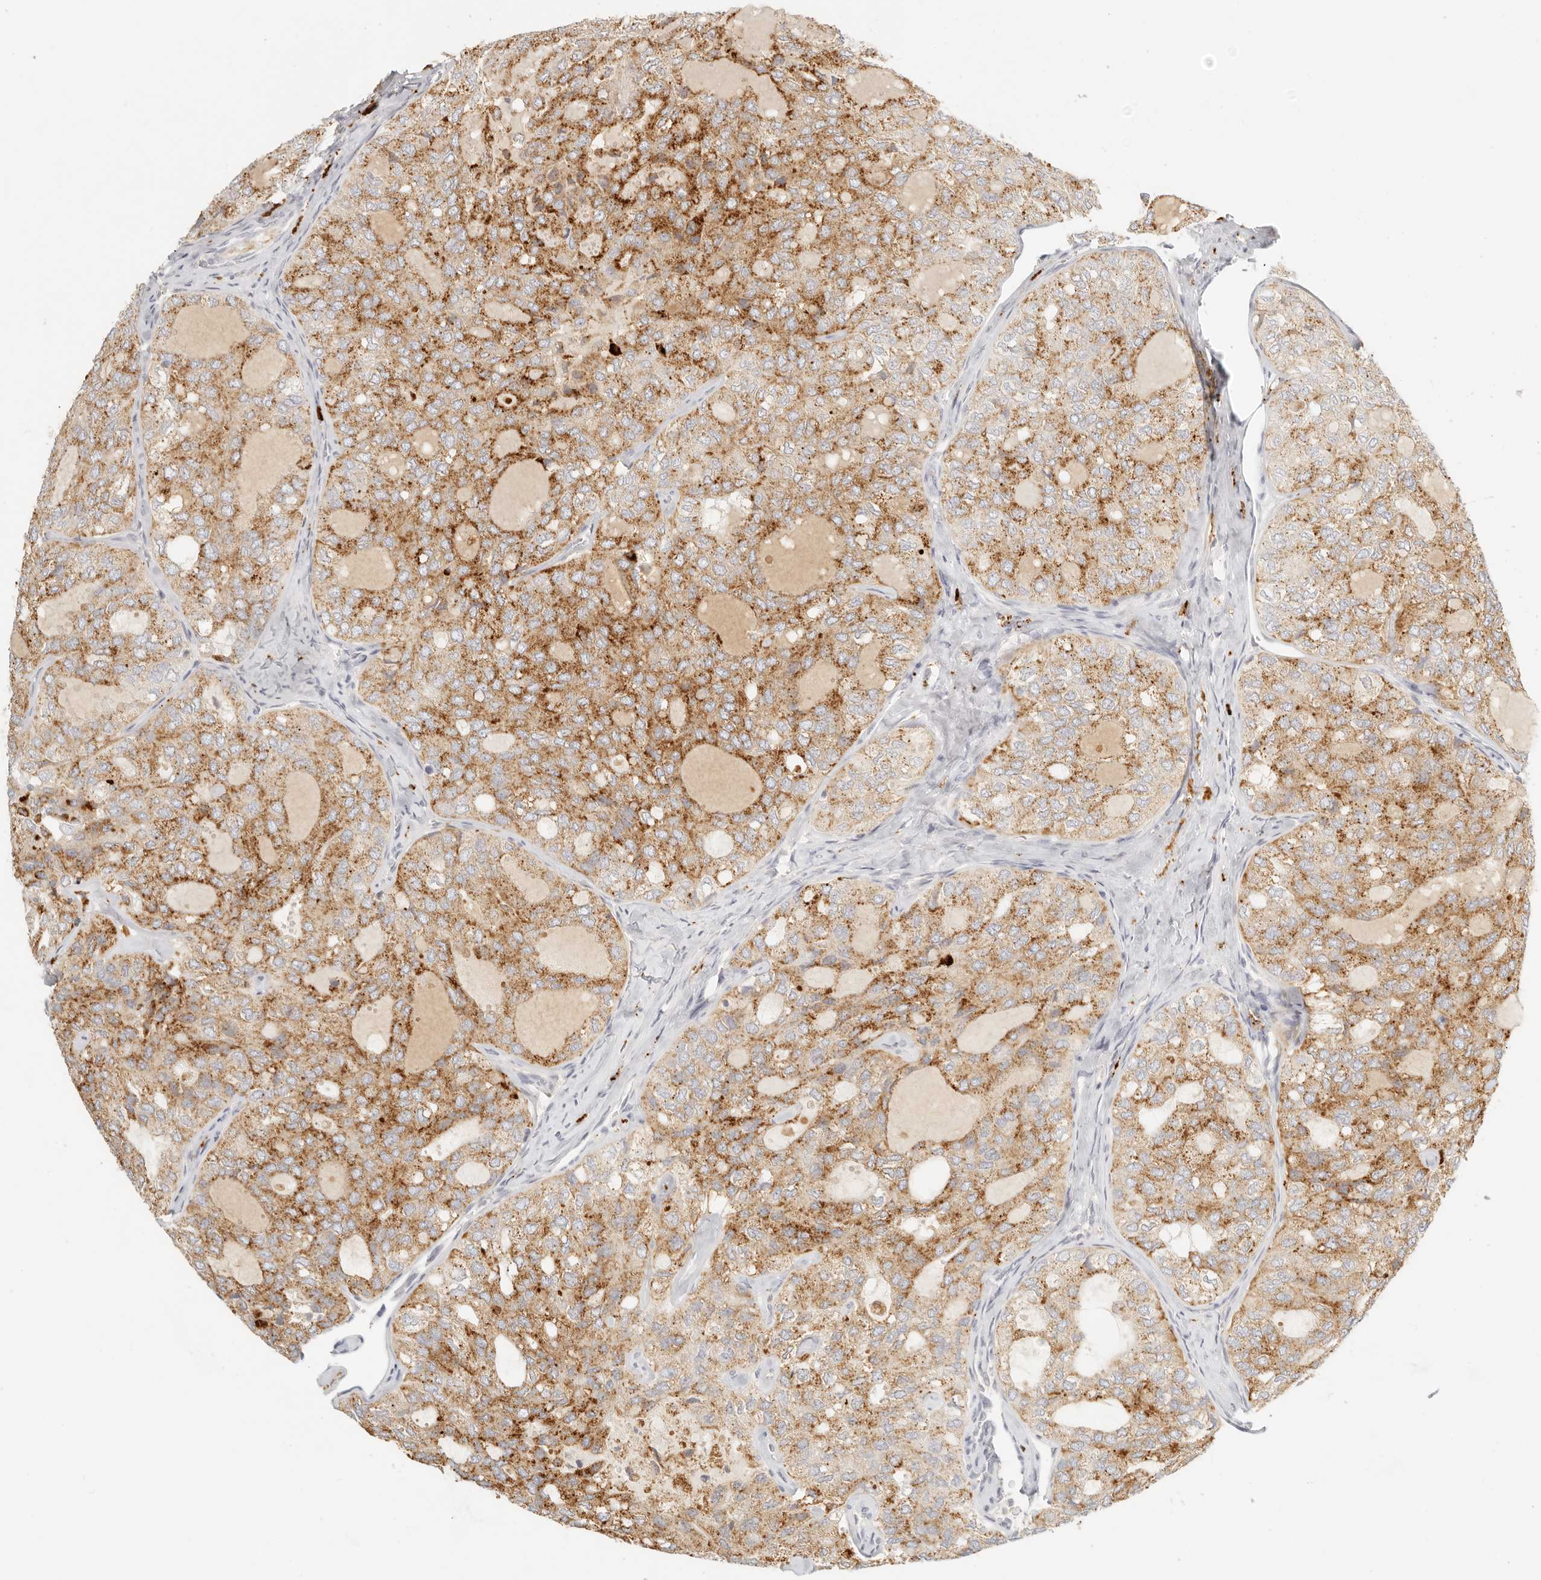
{"staining": {"intensity": "moderate", "quantity": ">75%", "location": "cytoplasmic/membranous"}, "tissue": "thyroid cancer", "cell_type": "Tumor cells", "image_type": "cancer", "snomed": [{"axis": "morphology", "description": "Follicular adenoma carcinoma, NOS"}, {"axis": "topography", "description": "Thyroid gland"}], "caption": "The histopathology image demonstrates a brown stain indicating the presence of a protein in the cytoplasmic/membranous of tumor cells in thyroid follicular adenoma carcinoma.", "gene": "RNASET2", "patient": {"sex": "male", "age": 75}}